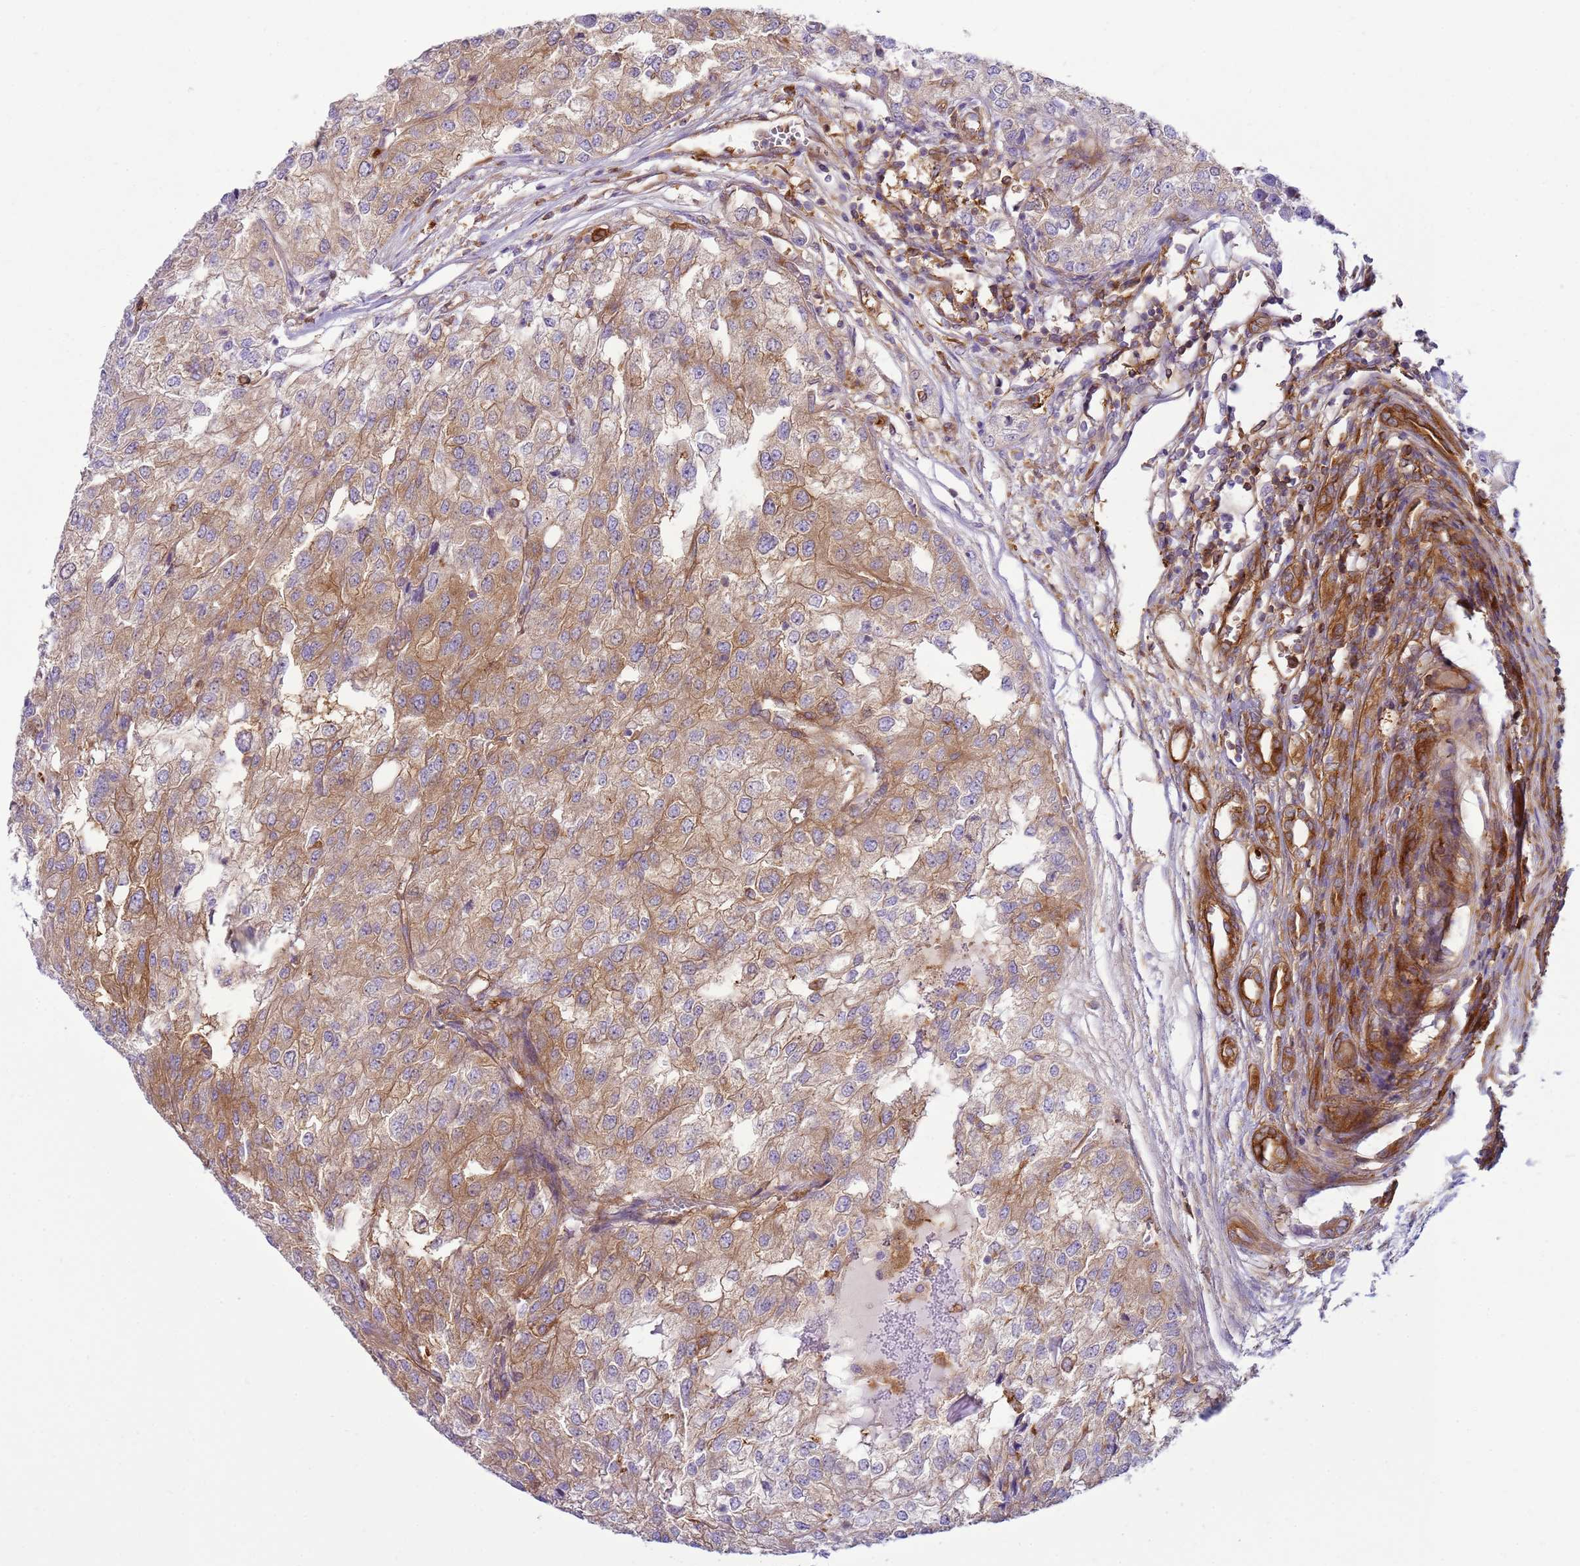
{"staining": {"intensity": "moderate", "quantity": ">75%", "location": "cytoplasmic/membranous"}, "tissue": "renal cancer", "cell_type": "Tumor cells", "image_type": "cancer", "snomed": [{"axis": "morphology", "description": "Adenocarcinoma, NOS"}, {"axis": "topography", "description": "Kidney"}], "caption": "A brown stain highlights moderate cytoplasmic/membranous positivity of a protein in human adenocarcinoma (renal) tumor cells.", "gene": "SNX21", "patient": {"sex": "female", "age": 54}}